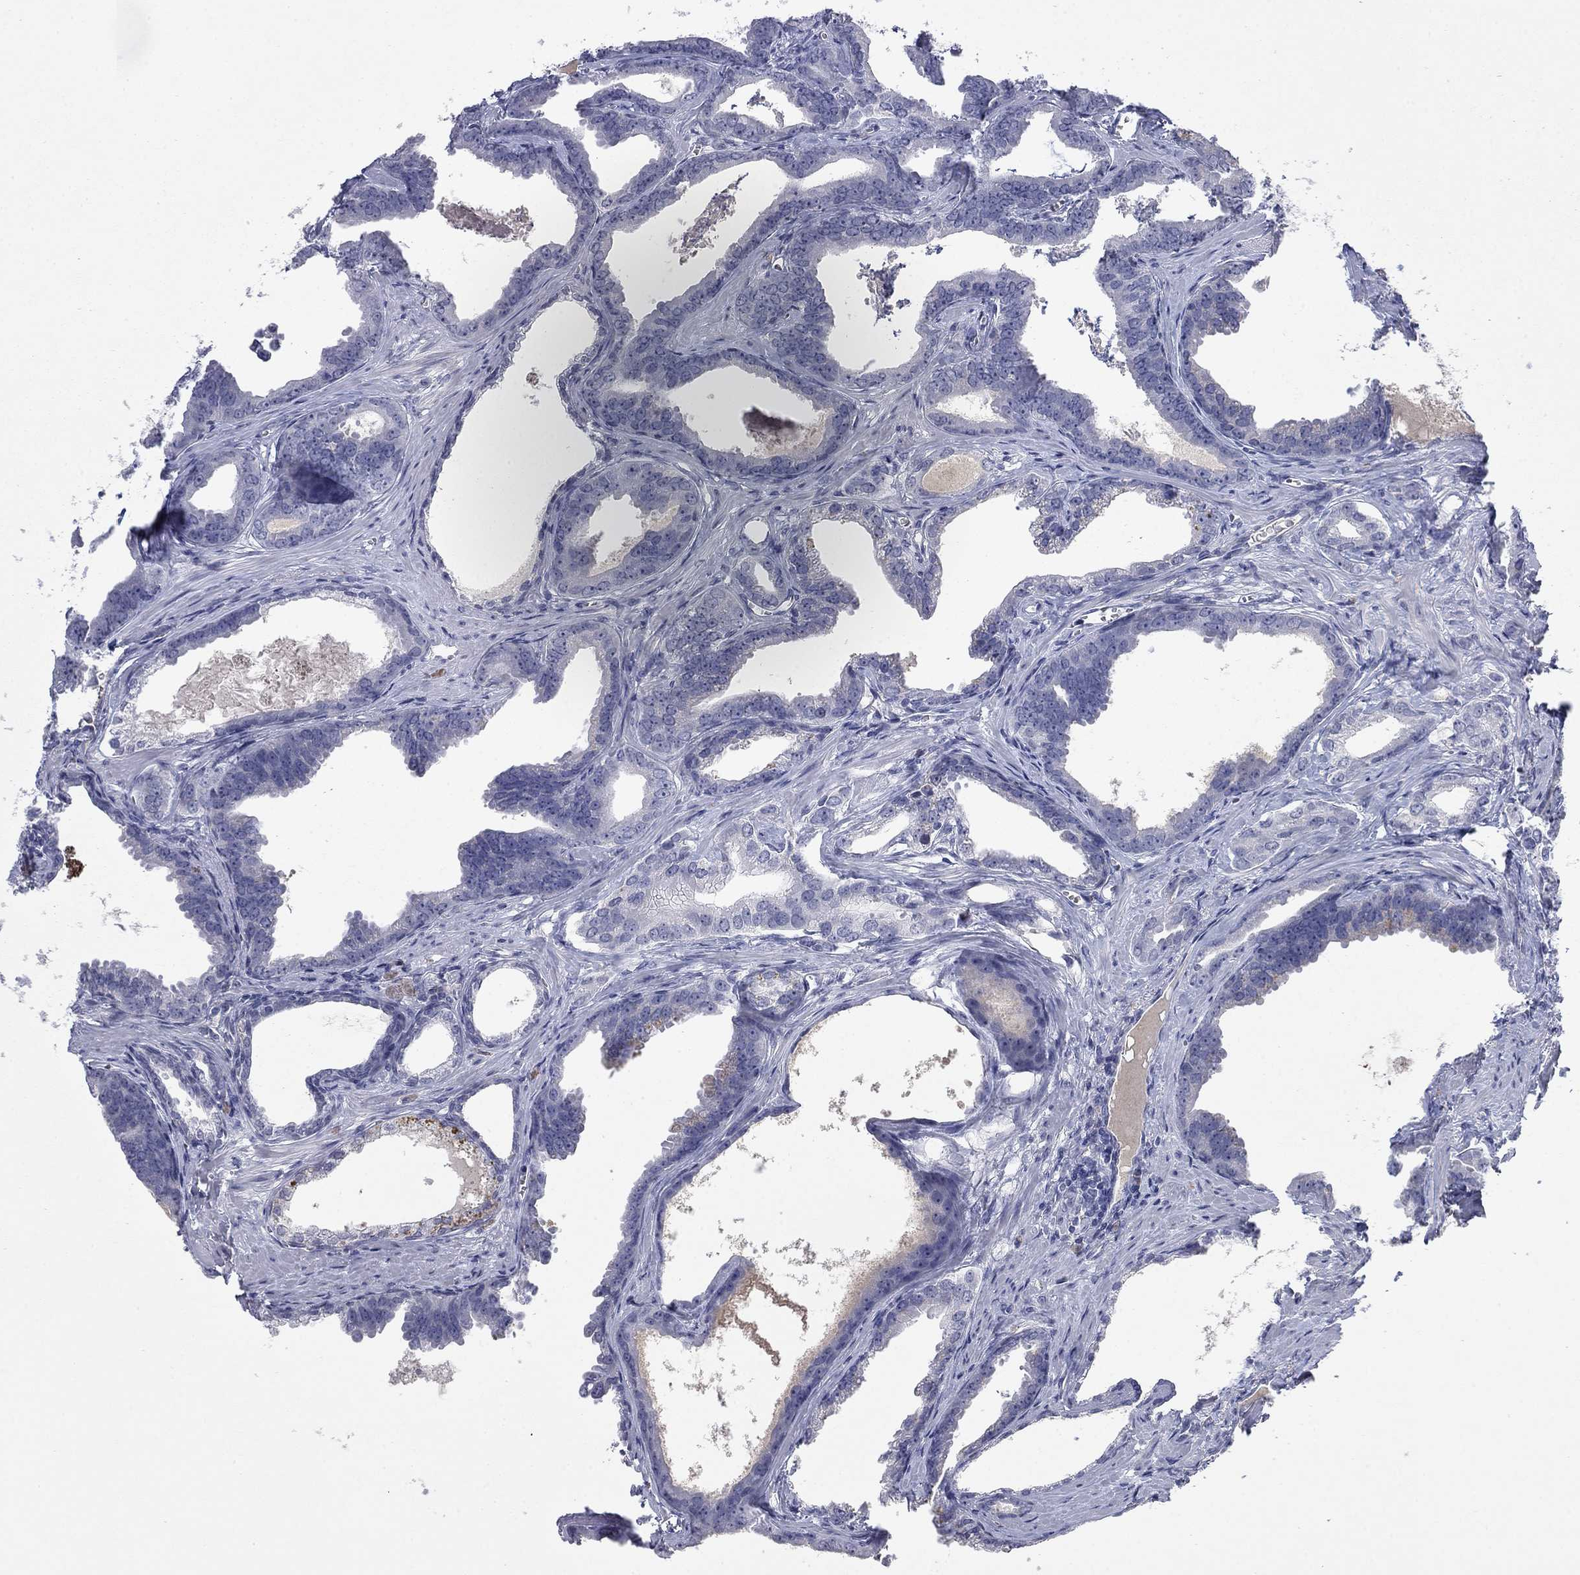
{"staining": {"intensity": "negative", "quantity": "none", "location": "none"}, "tissue": "prostate cancer", "cell_type": "Tumor cells", "image_type": "cancer", "snomed": [{"axis": "morphology", "description": "Adenocarcinoma, NOS"}, {"axis": "topography", "description": "Prostate"}], "caption": "A micrograph of human prostate adenocarcinoma is negative for staining in tumor cells.", "gene": "SLC51A", "patient": {"sex": "male", "age": 66}}